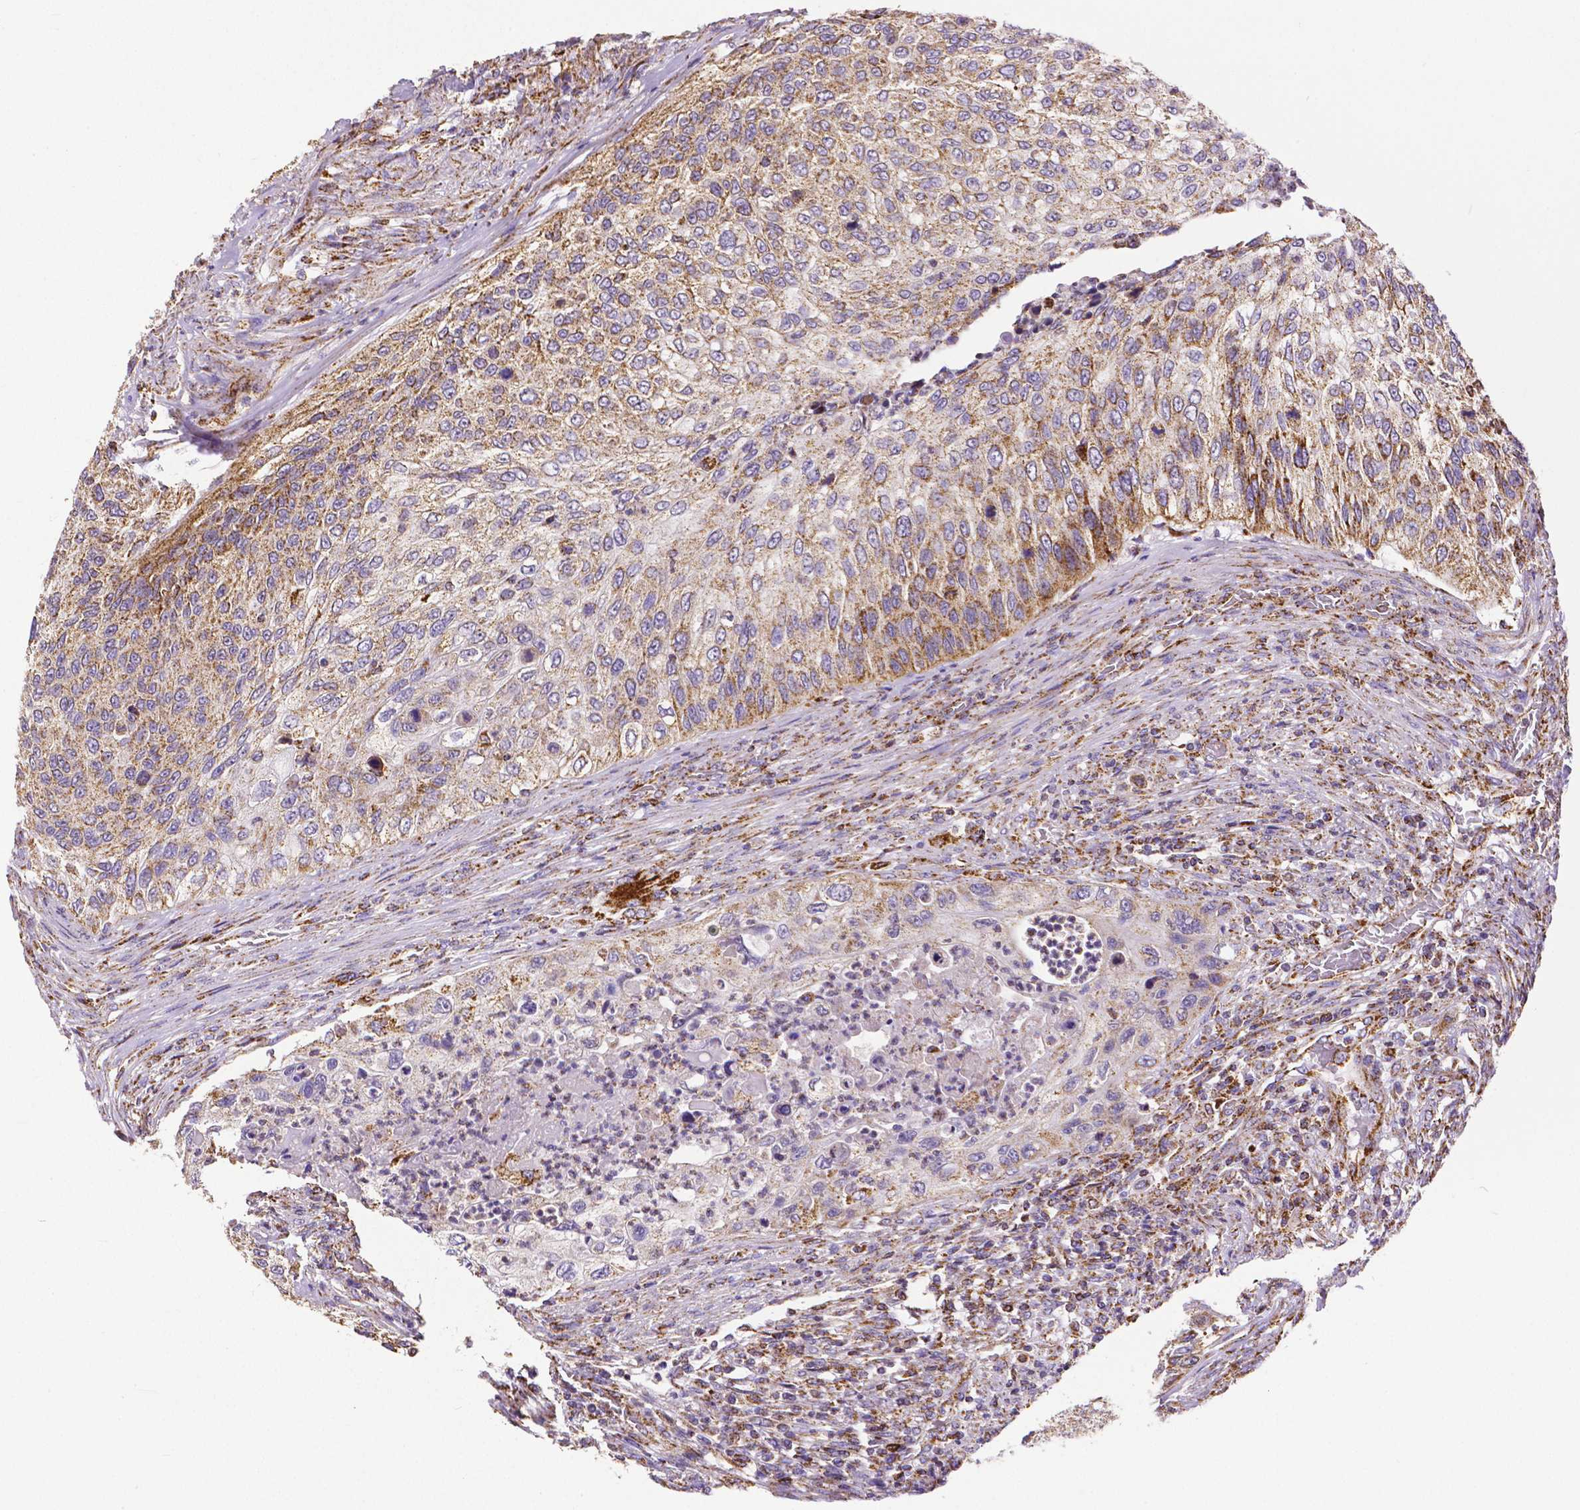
{"staining": {"intensity": "moderate", "quantity": ">75%", "location": "cytoplasmic/membranous"}, "tissue": "urothelial cancer", "cell_type": "Tumor cells", "image_type": "cancer", "snomed": [{"axis": "morphology", "description": "Urothelial carcinoma, High grade"}, {"axis": "topography", "description": "Urinary bladder"}], "caption": "Protein staining of urothelial cancer tissue shows moderate cytoplasmic/membranous expression in approximately >75% of tumor cells.", "gene": "MACC1", "patient": {"sex": "female", "age": 60}}